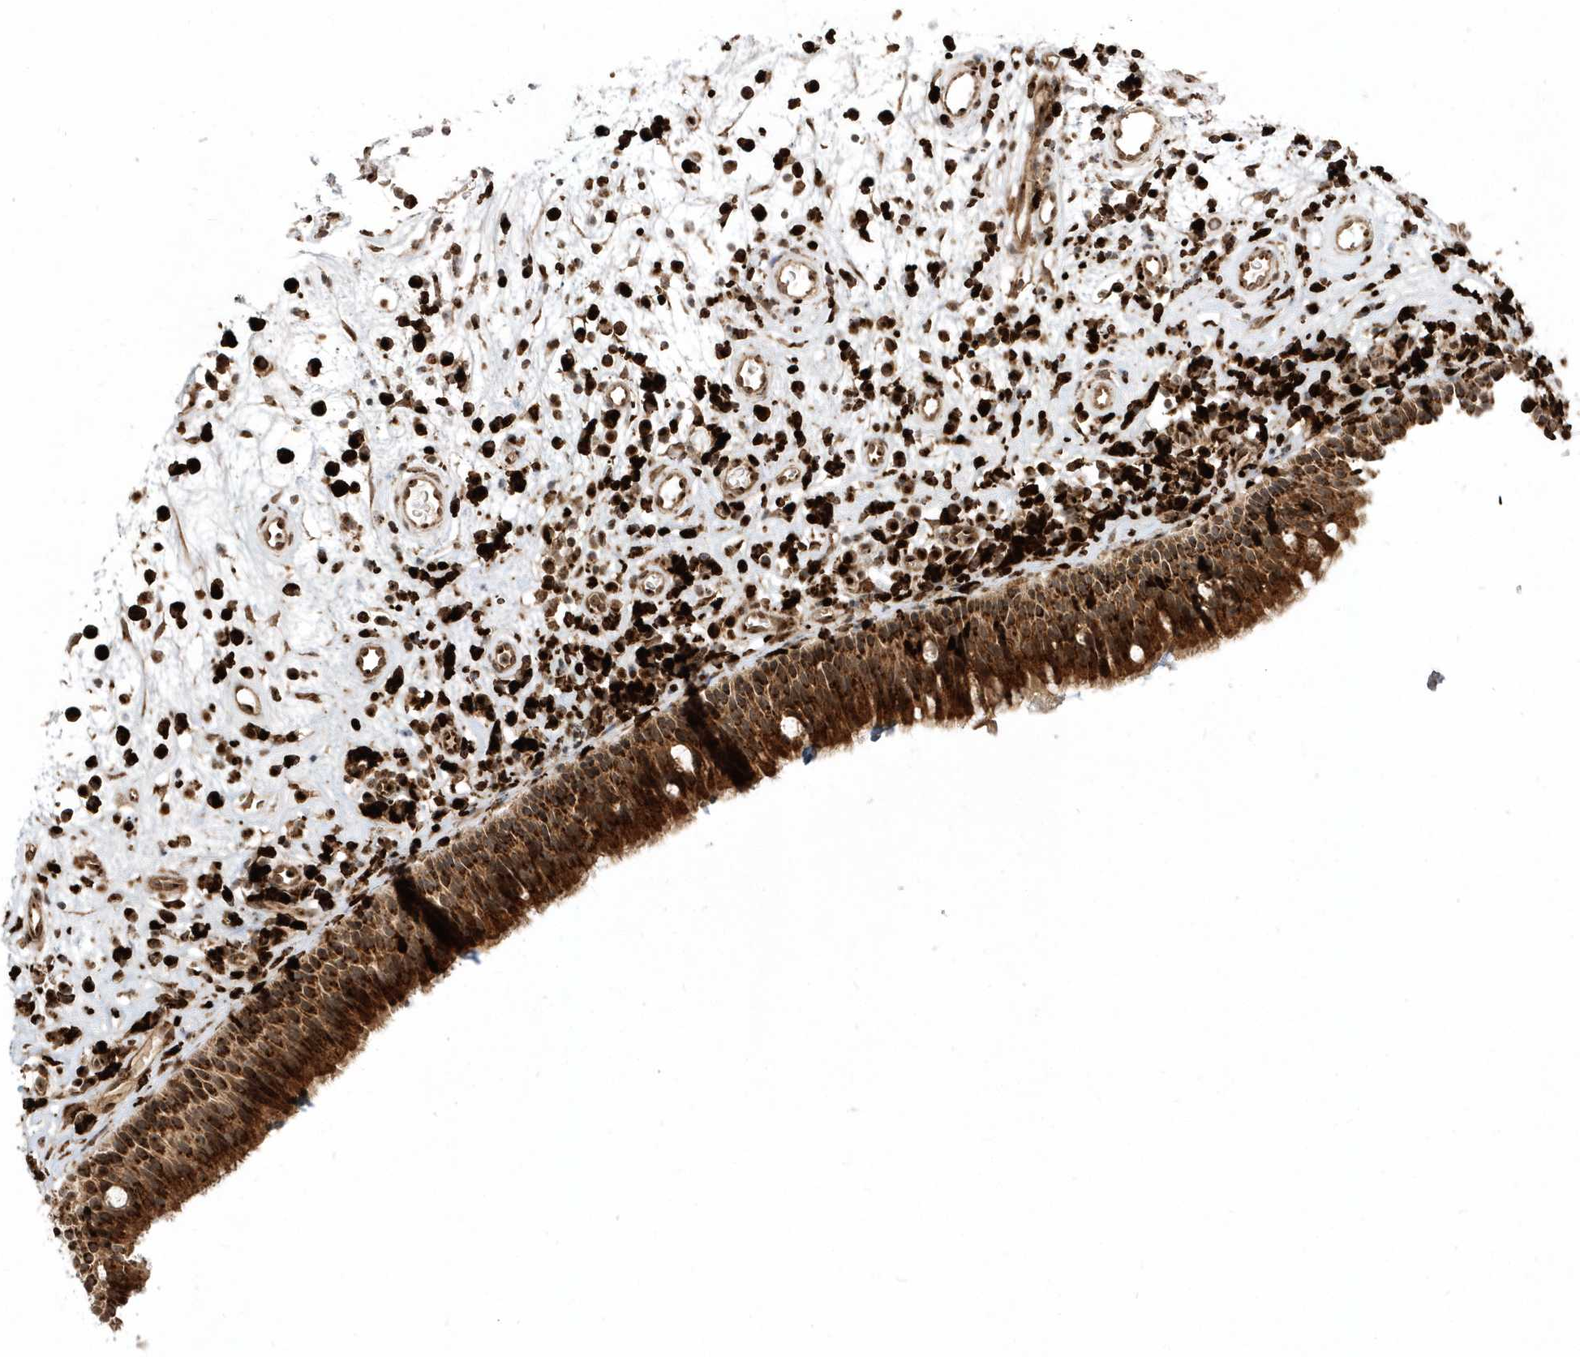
{"staining": {"intensity": "strong", "quantity": ">75%", "location": "cytoplasmic/membranous"}, "tissue": "nasopharynx", "cell_type": "Respiratory epithelial cells", "image_type": "normal", "snomed": [{"axis": "morphology", "description": "Normal tissue, NOS"}, {"axis": "morphology", "description": "Inflammation, NOS"}, {"axis": "morphology", "description": "Malignant melanoma, Metastatic site"}, {"axis": "topography", "description": "Nasopharynx"}], "caption": "Strong cytoplasmic/membranous positivity is identified in approximately >75% of respiratory epithelial cells in unremarkable nasopharynx.", "gene": "EPC2", "patient": {"sex": "male", "age": 70}}